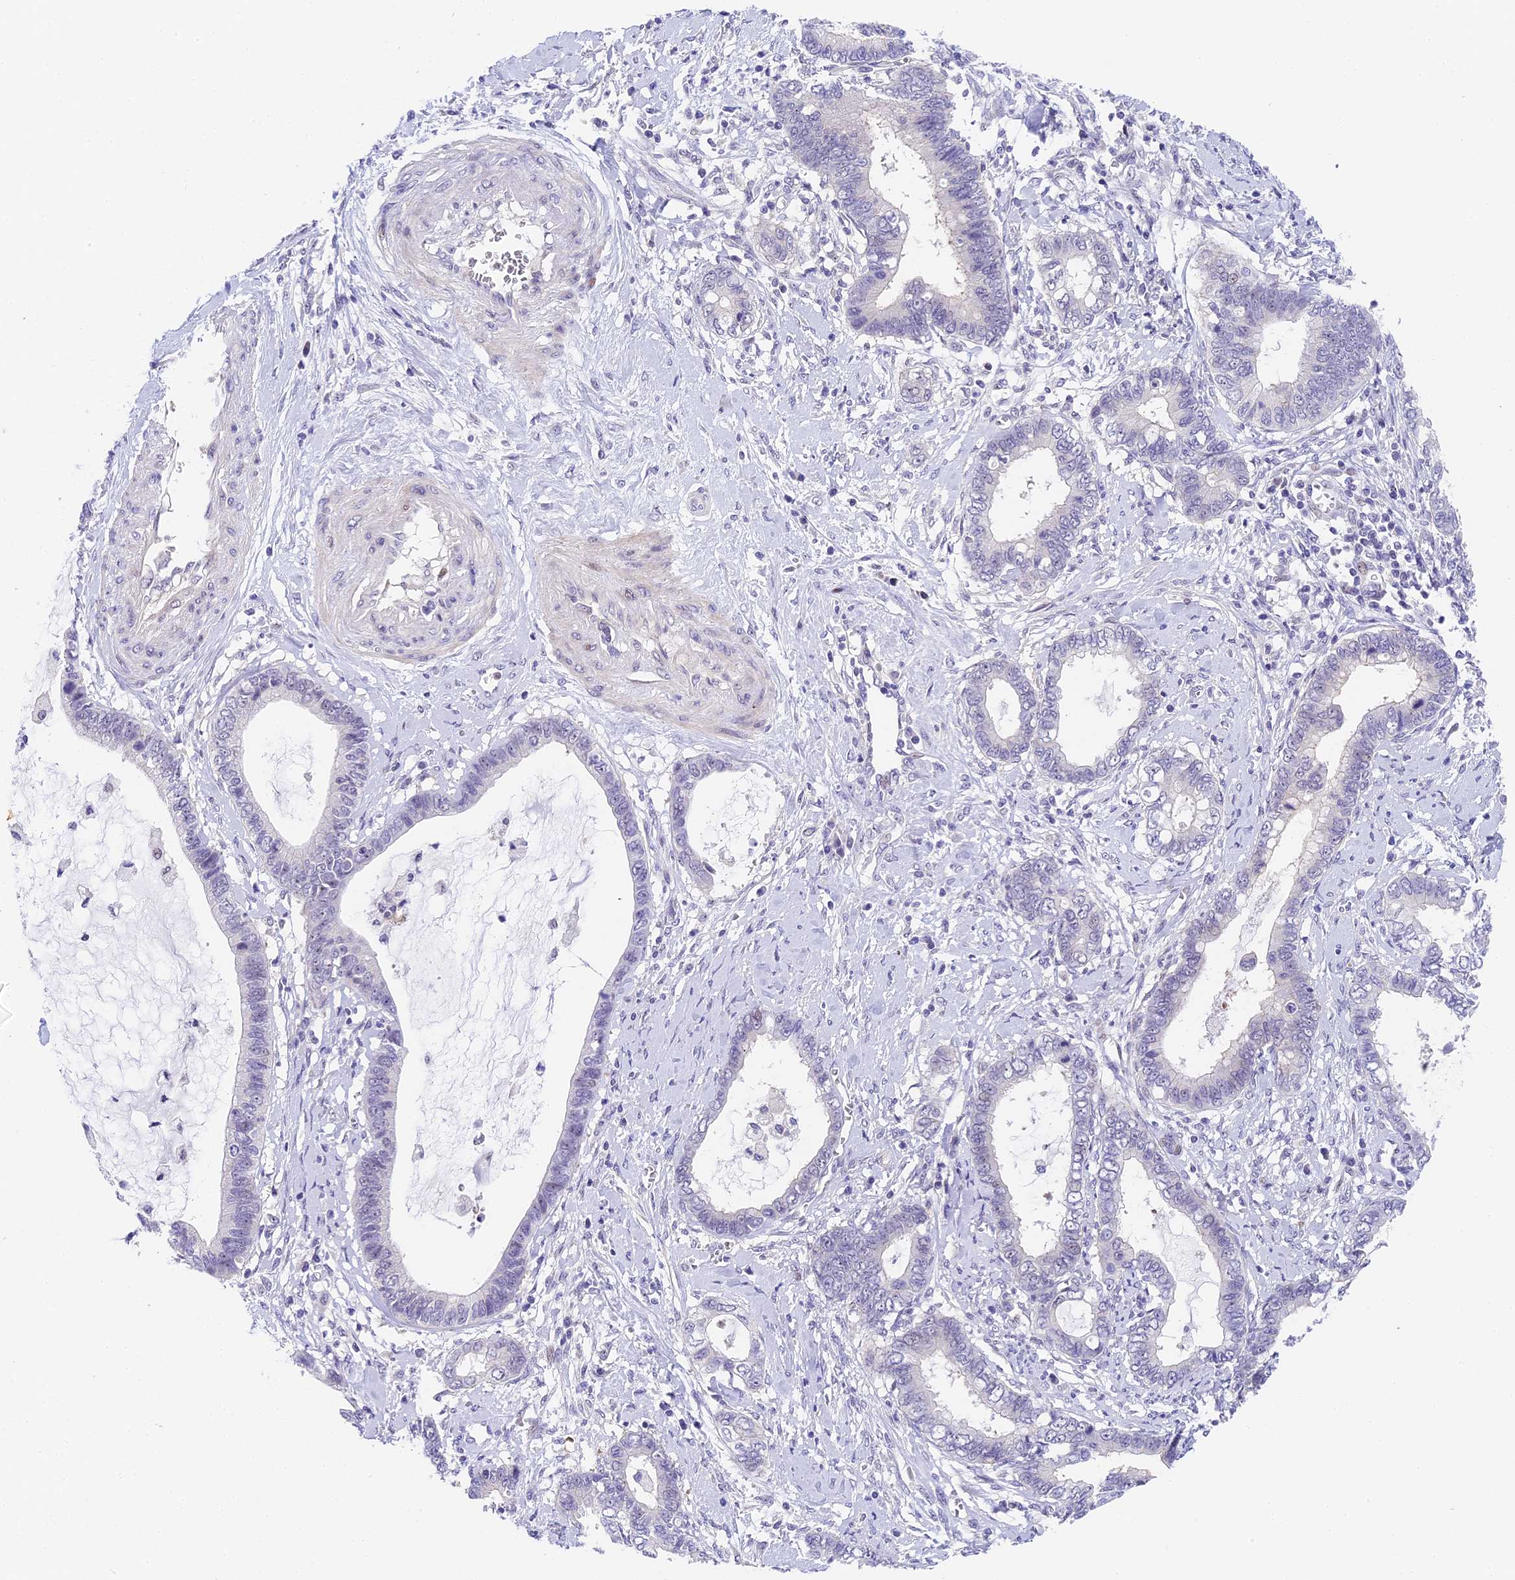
{"staining": {"intensity": "negative", "quantity": "none", "location": "none"}, "tissue": "cervical cancer", "cell_type": "Tumor cells", "image_type": "cancer", "snomed": [{"axis": "morphology", "description": "Adenocarcinoma, NOS"}, {"axis": "topography", "description": "Cervix"}], "caption": "High power microscopy micrograph of an immunohistochemistry (IHC) histopathology image of cervical adenocarcinoma, revealing no significant staining in tumor cells.", "gene": "MIDN", "patient": {"sex": "female", "age": 44}}